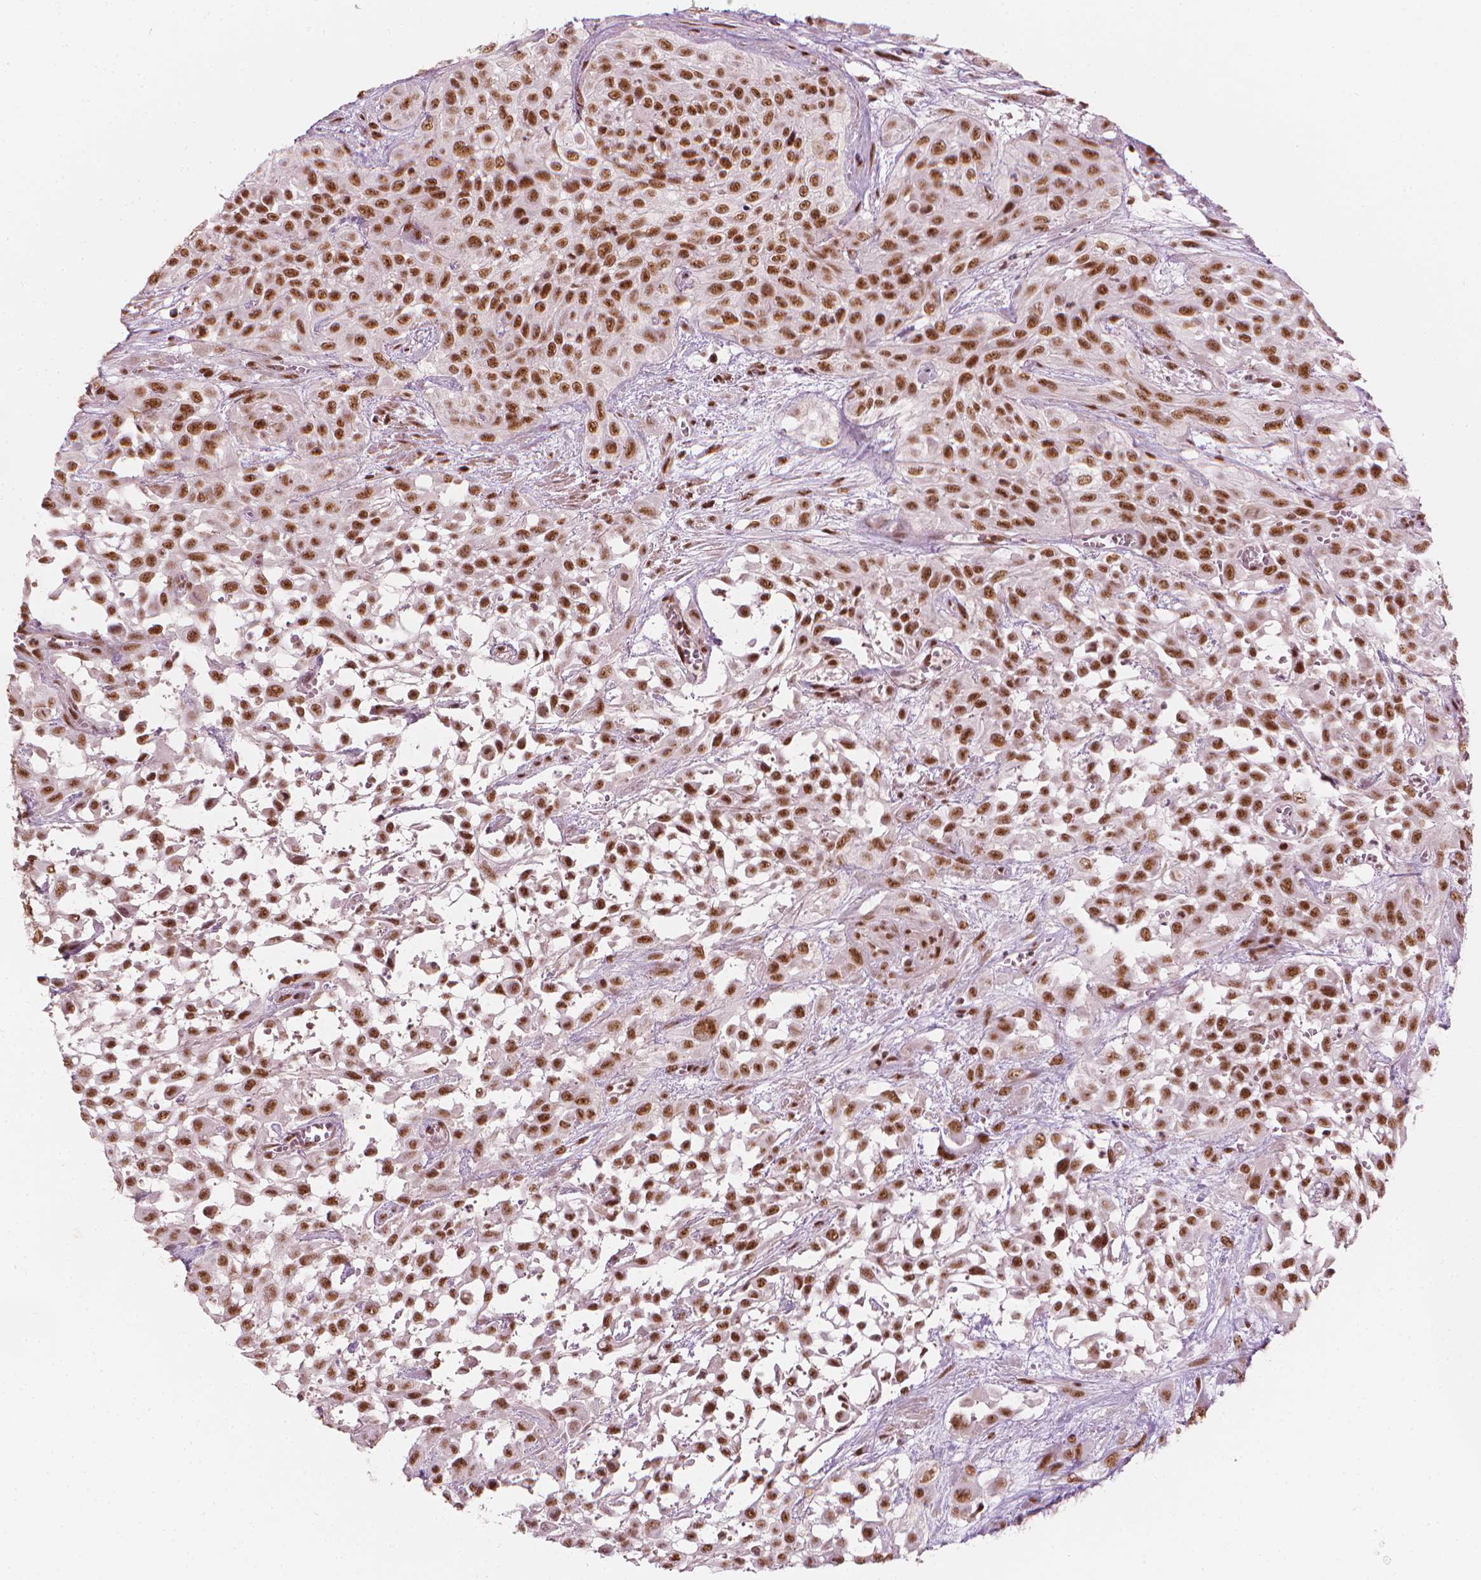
{"staining": {"intensity": "moderate", "quantity": ">75%", "location": "nuclear"}, "tissue": "urothelial cancer", "cell_type": "Tumor cells", "image_type": "cancer", "snomed": [{"axis": "morphology", "description": "Urothelial carcinoma, High grade"}, {"axis": "topography", "description": "Urinary bladder"}], "caption": "Protein expression analysis of urothelial cancer exhibits moderate nuclear positivity in approximately >75% of tumor cells.", "gene": "ELF2", "patient": {"sex": "male", "age": 57}}